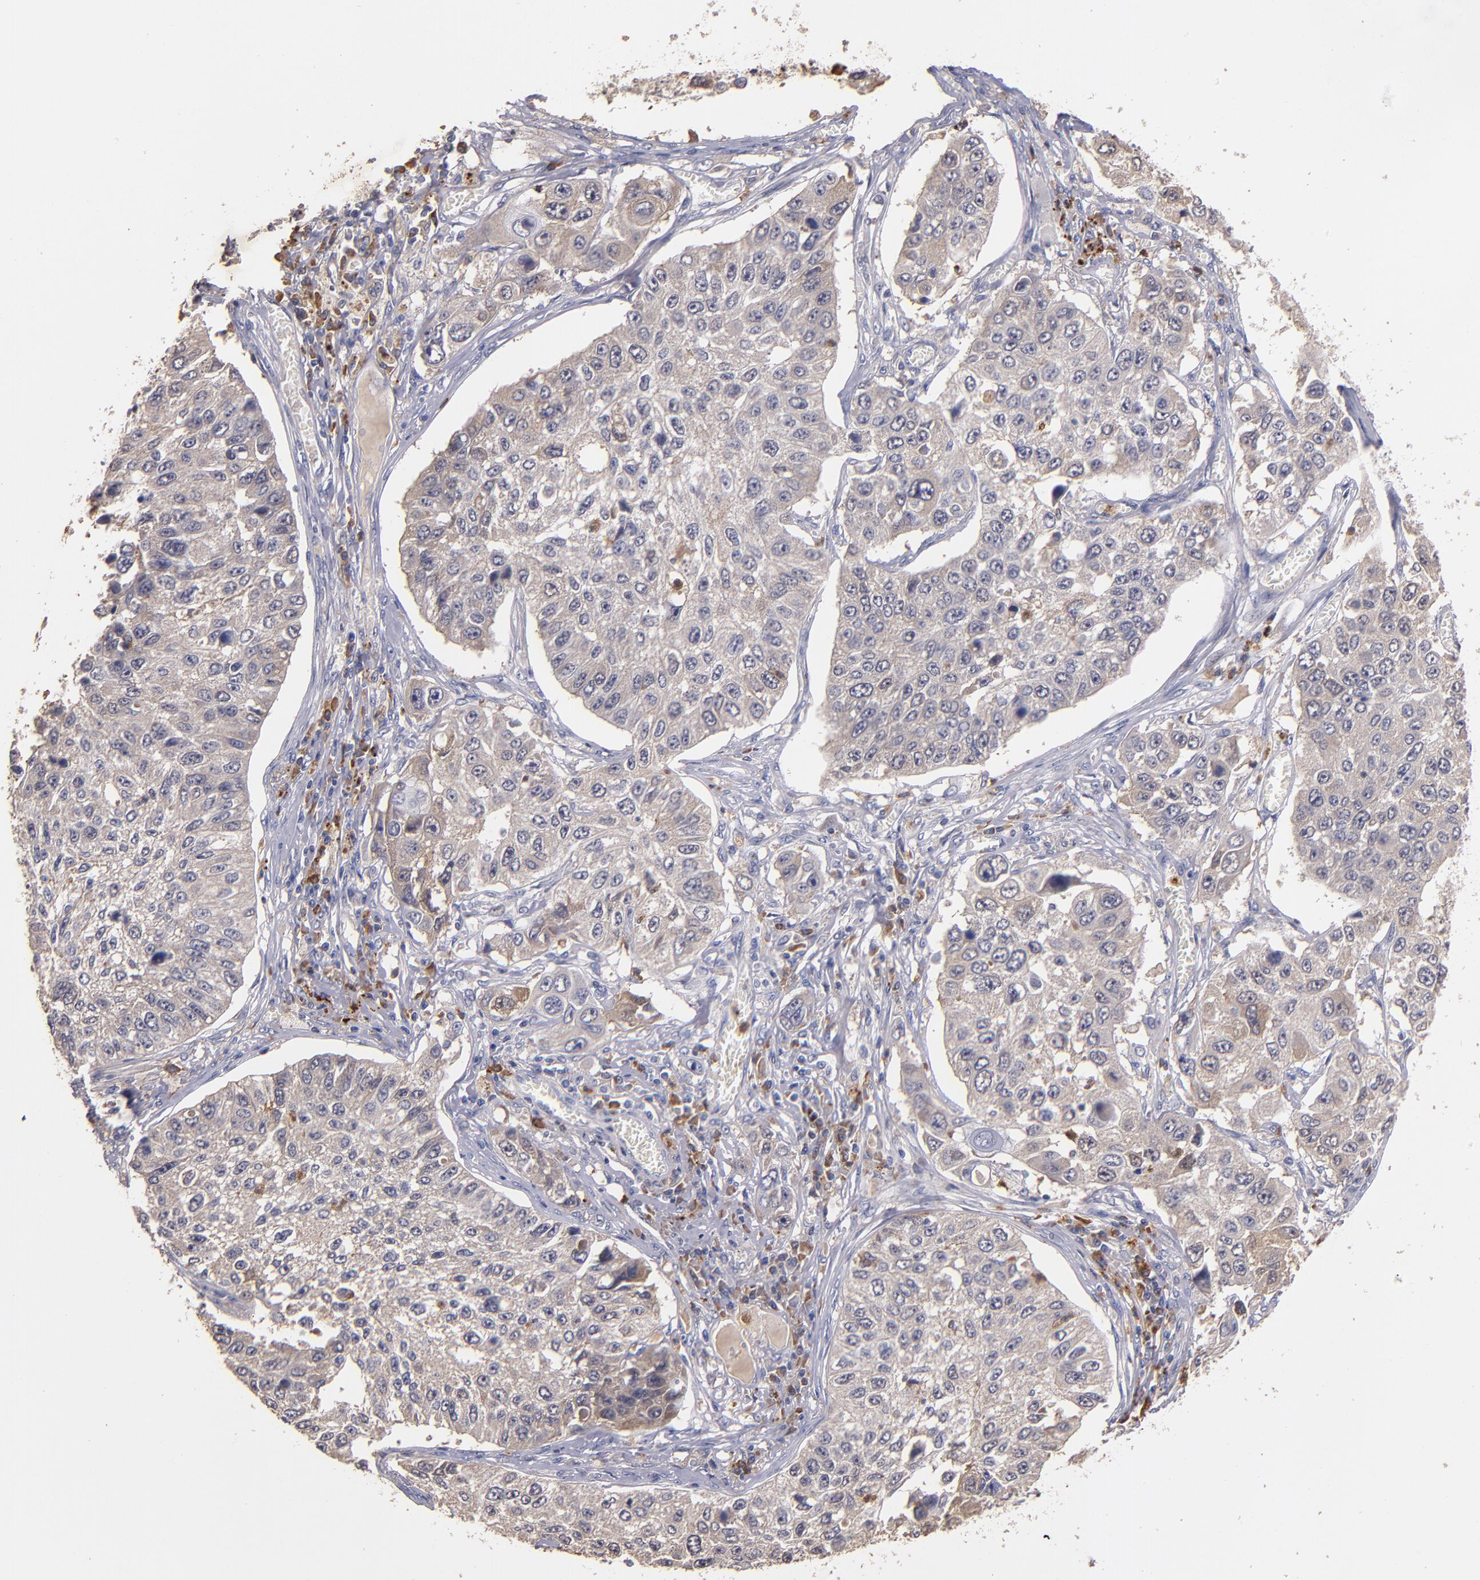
{"staining": {"intensity": "negative", "quantity": "none", "location": "none"}, "tissue": "lung cancer", "cell_type": "Tumor cells", "image_type": "cancer", "snomed": [{"axis": "morphology", "description": "Squamous cell carcinoma, NOS"}, {"axis": "topography", "description": "Lung"}], "caption": "High power microscopy micrograph of an immunohistochemistry (IHC) photomicrograph of lung cancer, revealing no significant positivity in tumor cells.", "gene": "TTLL12", "patient": {"sex": "male", "age": 71}}